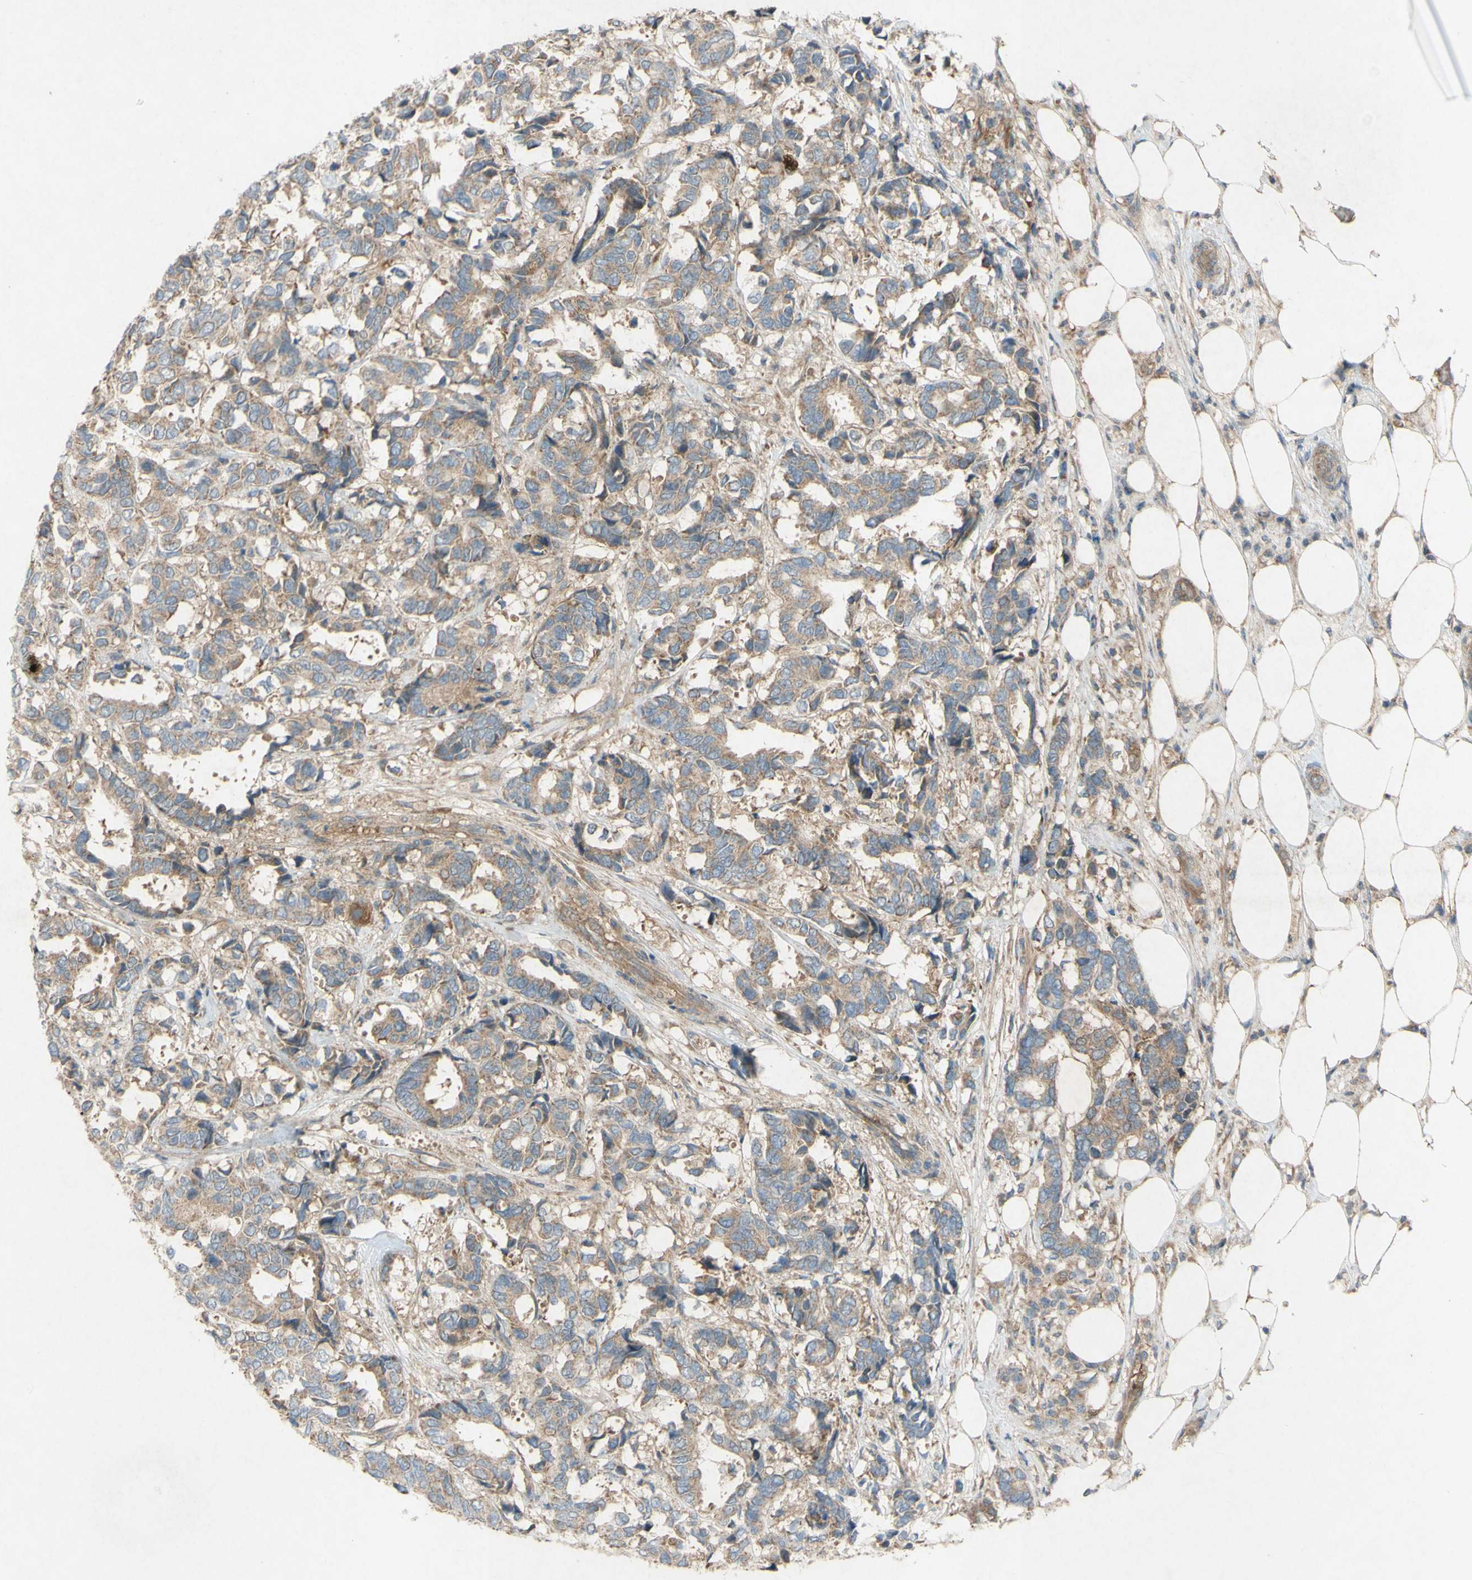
{"staining": {"intensity": "weak", "quantity": ">75%", "location": "cytoplasmic/membranous"}, "tissue": "breast cancer", "cell_type": "Tumor cells", "image_type": "cancer", "snomed": [{"axis": "morphology", "description": "Duct carcinoma"}, {"axis": "topography", "description": "Breast"}], "caption": "Immunohistochemistry (IHC) of human intraductal carcinoma (breast) demonstrates low levels of weak cytoplasmic/membranous staining in approximately >75% of tumor cells. Ihc stains the protein in brown and the nuclei are stained blue.", "gene": "TST", "patient": {"sex": "female", "age": 87}}